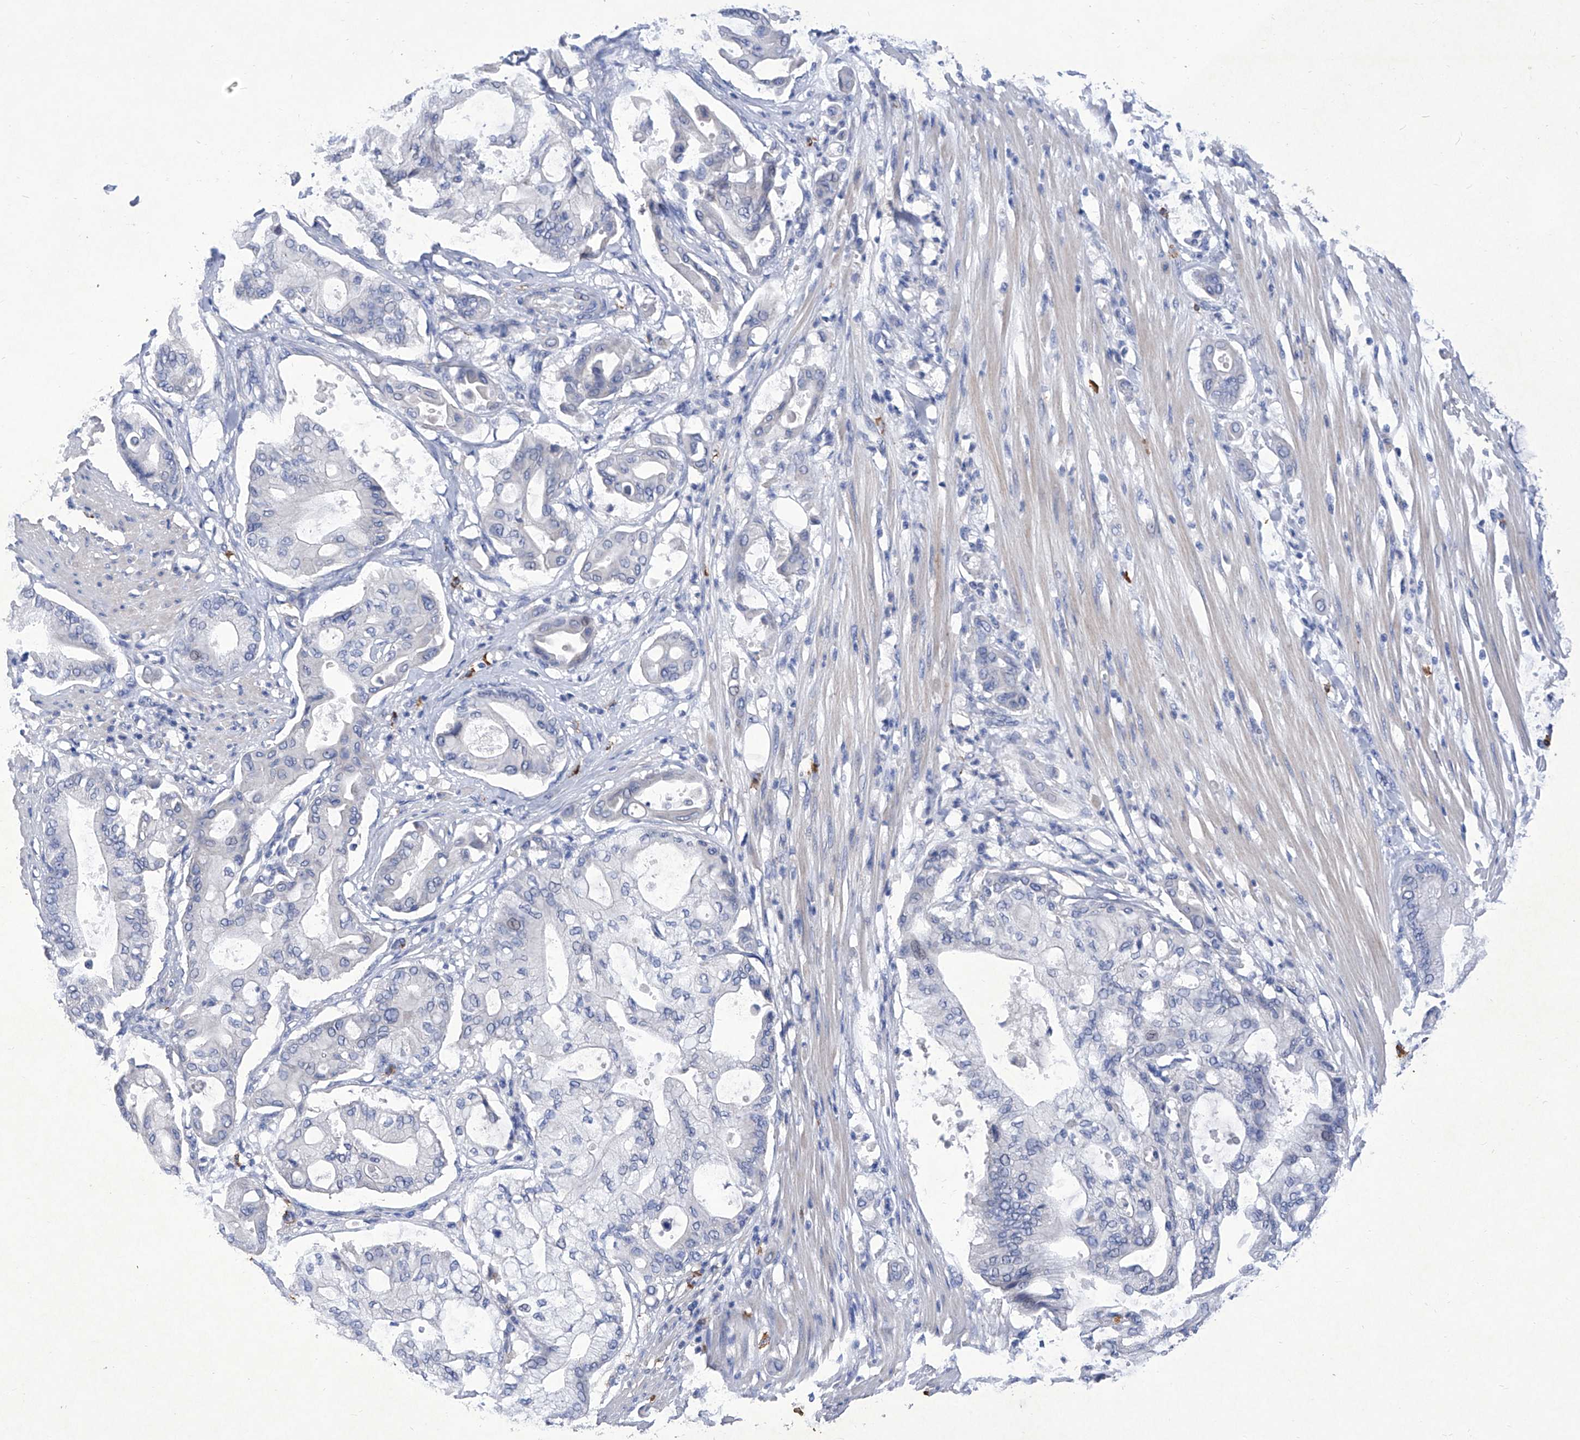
{"staining": {"intensity": "negative", "quantity": "none", "location": "none"}, "tissue": "pancreatic cancer", "cell_type": "Tumor cells", "image_type": "cancer", "snomed": [{"axis": "morphology", "description": "Adenocarcinoma, NOS"}, {"axis": "morphology", "description": "Adenocarcinoma, metastatic, NOS"}, {"axis": "topography", "description": "Lymph node"}, {"axis": "topography", "description": "Pancreas"}, {"axis": "topography", "description": "Duodenum"}], "caption": "Histopathology image shows no significant protein positivity in tumor cells of adenocarcinoma (pancreatic).", "gene": "IFNL2", "patient": {"sex": "female", "age": 64}}